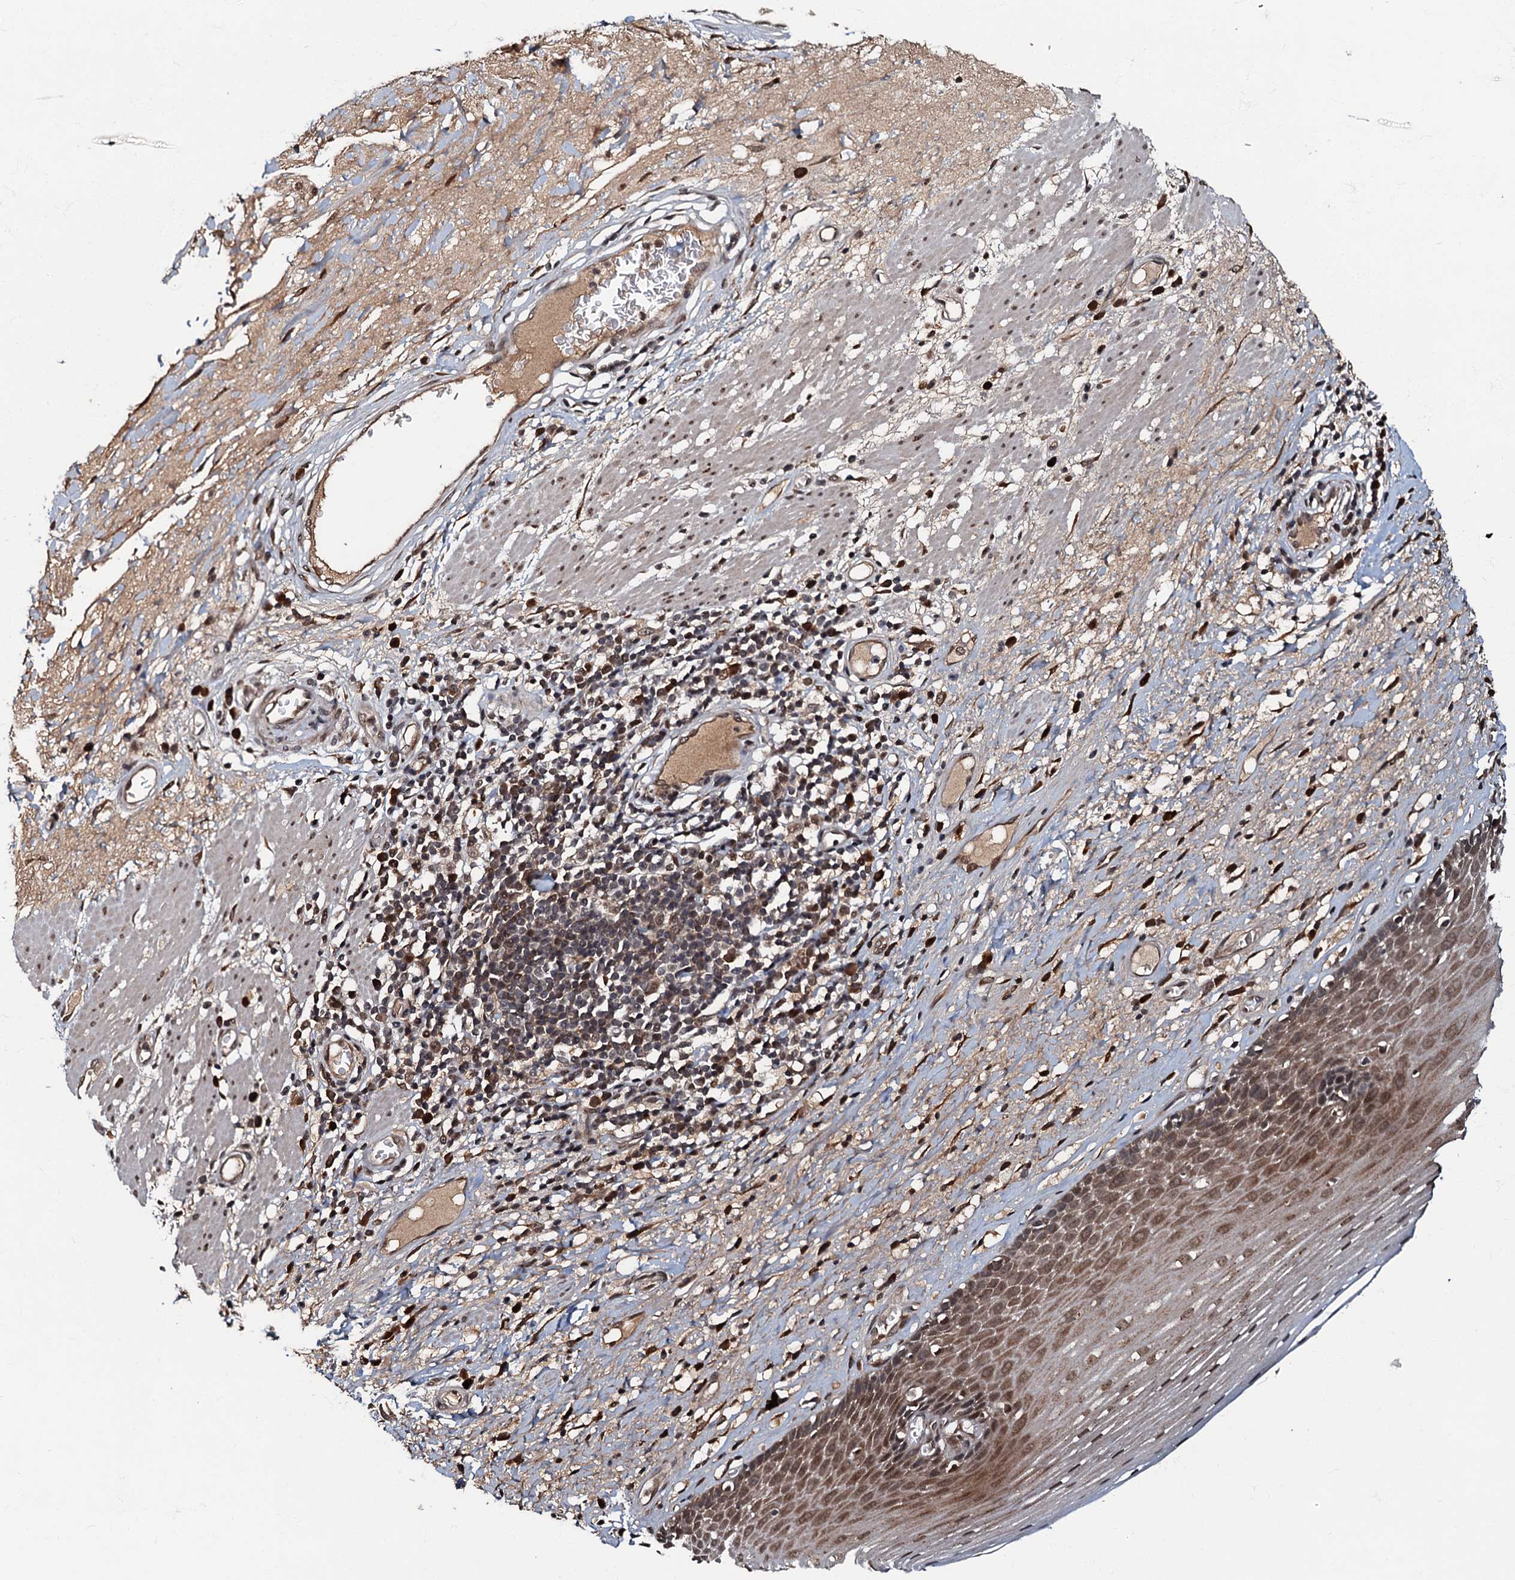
{"staining": {"intensity": "moderate", "quantity": "25%-75%", "location": "cytoplasmic/membranous,nuclear"}, "tissue": "esophagus", "cell_type": "Squamous epithelial cells", "image_type": "normal", "snomed": [{"axis": "morphology", "description": "Normal tissue, NOS"}, {"axis": "topography", "description": "Esophagus"}], "caption": "Human esophagus stained for a protein (brown) demonstrates moderate cytoplasmic/membranous,nuclear positive staining in about 25%-75% of squamous epithelial cells.", "gene": "C18orf32", "patient": {"sex": "male", "age": 62}}